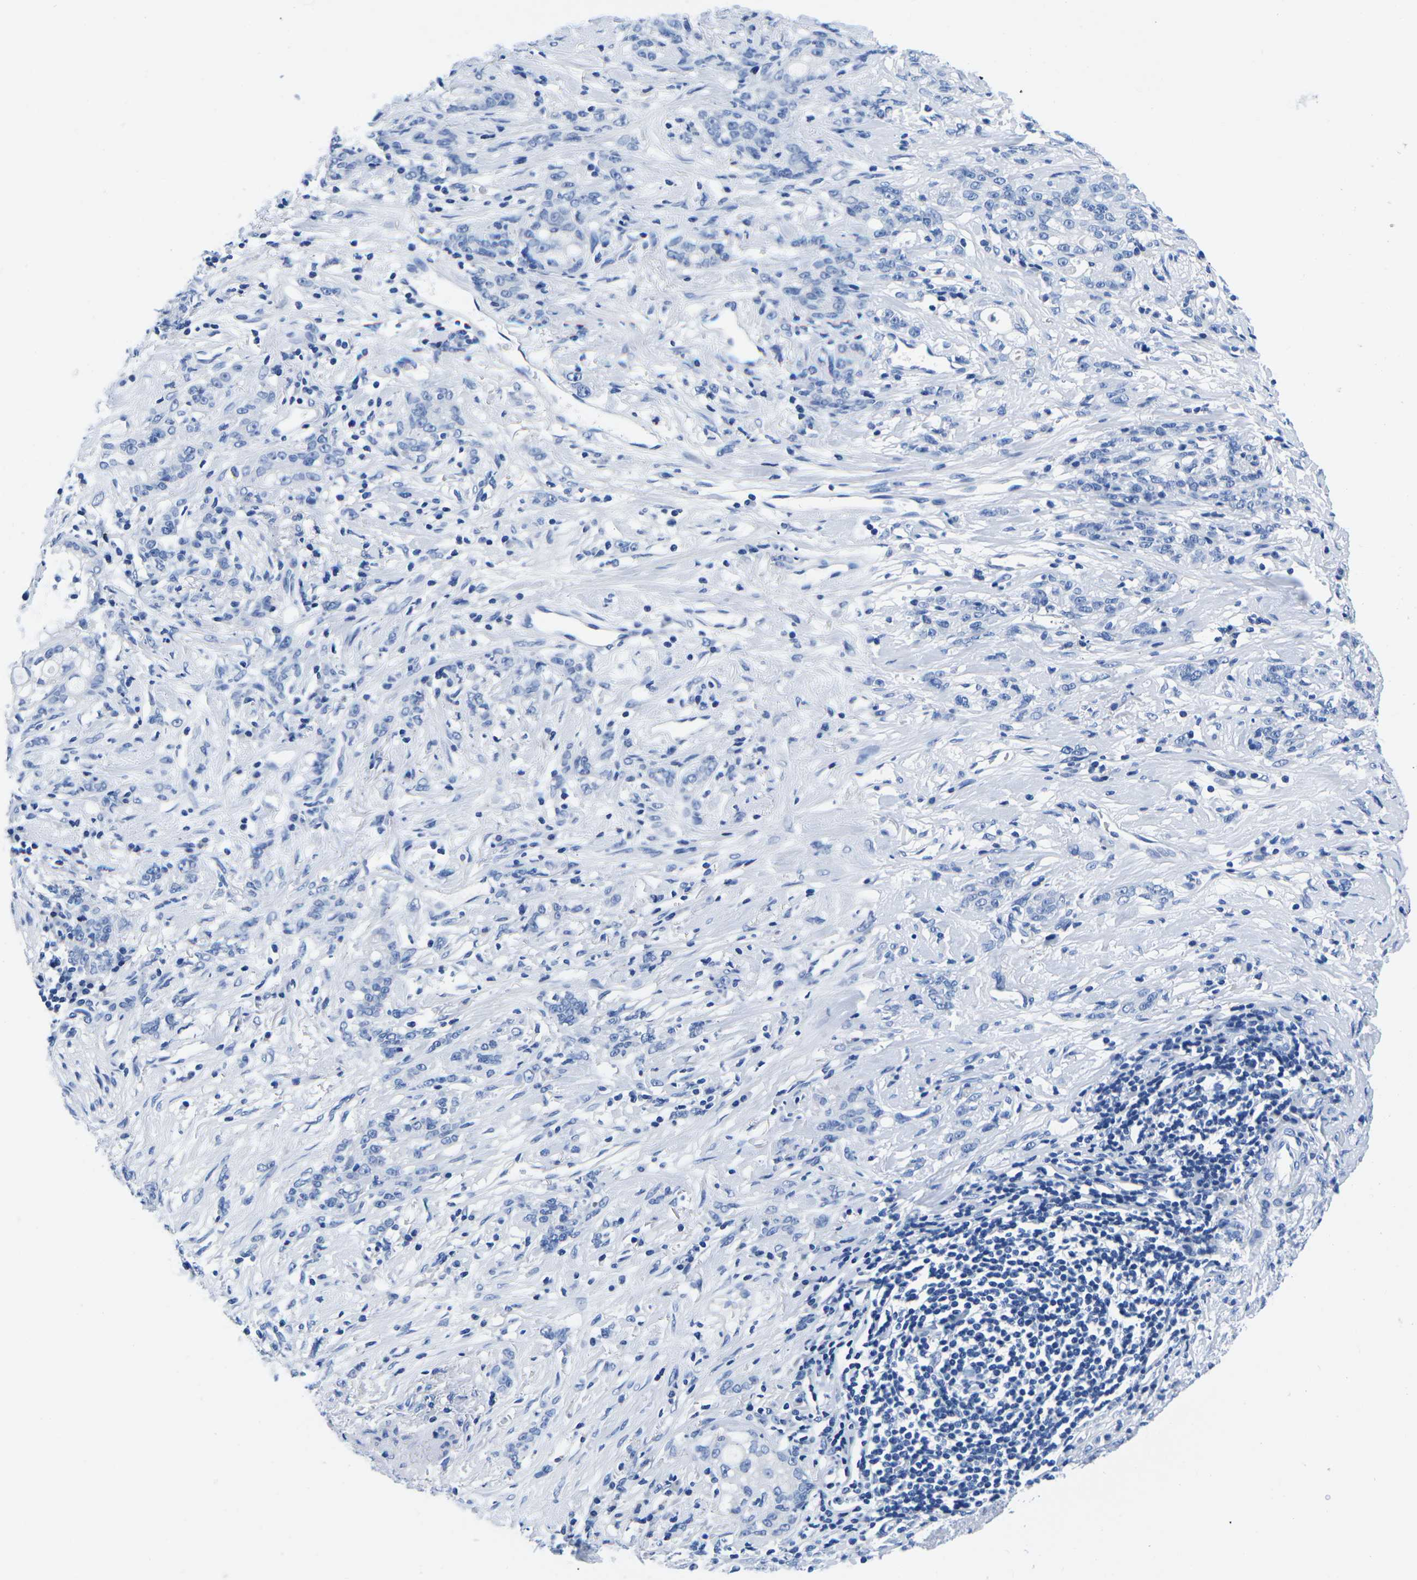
{"staining": {"intensity": "negative", "quantity": "none", "location": "none"}, "tissue": "stomach cancer", "cell_type": "Tumor cells", "image_type": "cancer", "snomed": [{"axis": "morphology", "description": "Adenocarcinoma, NOS"}, {"axis": "topography", "description": "Stomach, lower"}], "caption": "Immunohistochemistry photomicrograph of neoplastic tissue: stomach cancer stained with DAB reveals no significant protein staining in tumor cells.", "gene": "CYP1A2", "patient": {"sex": "male", "age": 88}}